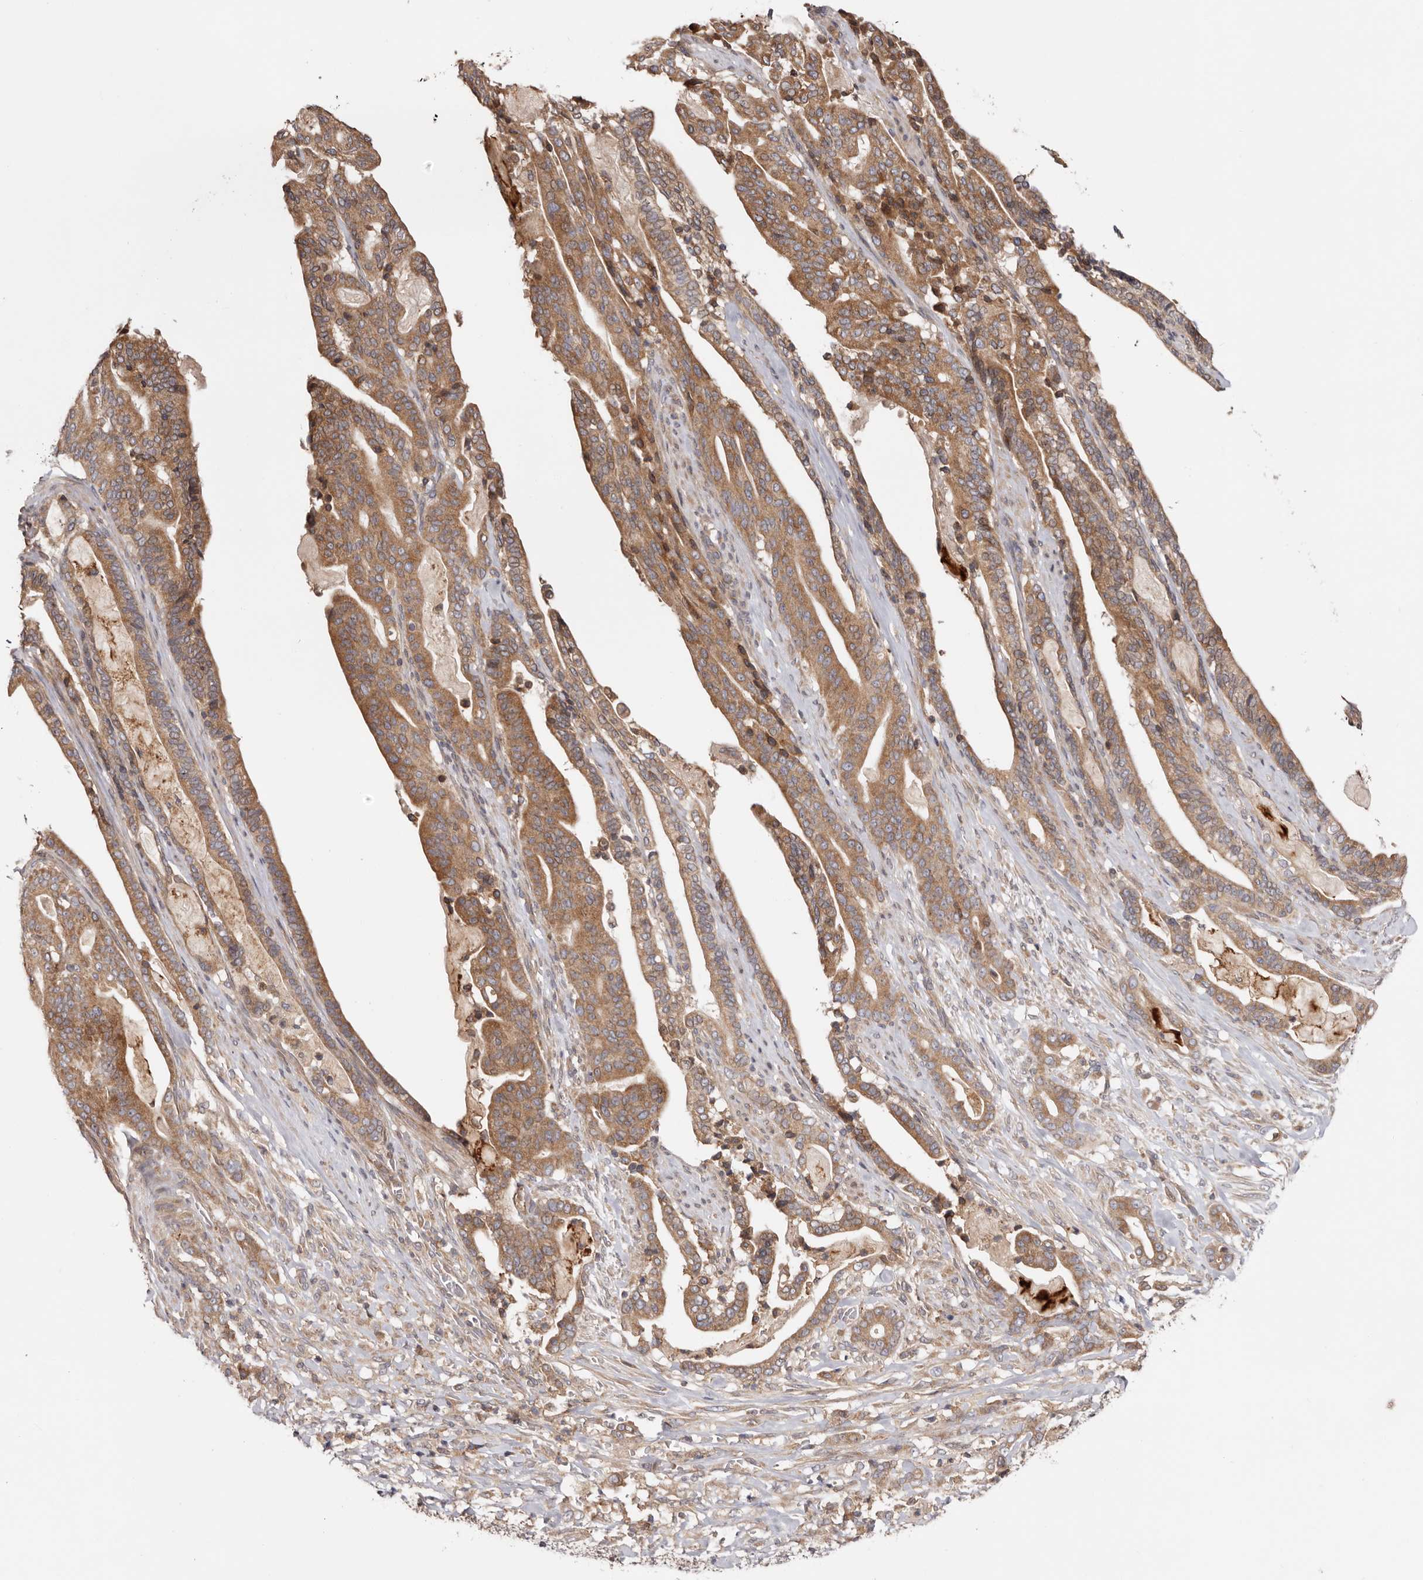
{"staining": {"intensity": "moderate", "quantity": ">75%", "location": "cytoplasmic/membranous"}, "tissue": "pancreatic cancer", "cell_type": "Tumor cells", "image_type": "cancer", "snomed": [{"axis": "morphology", "description": "Adenocarcinoma, NOS"}, {"axis": "topography", "description": "Pancreas"}], "caption": "There is medium levels of moderate cytoplasmic/membranous expression in tumor cells of adenocarcinoma (pancreatic), as demonstrated by immunohistochemical staining (brown color).", "gene": "TMUB1", "patient": {"sex": "male", "age": 63}}